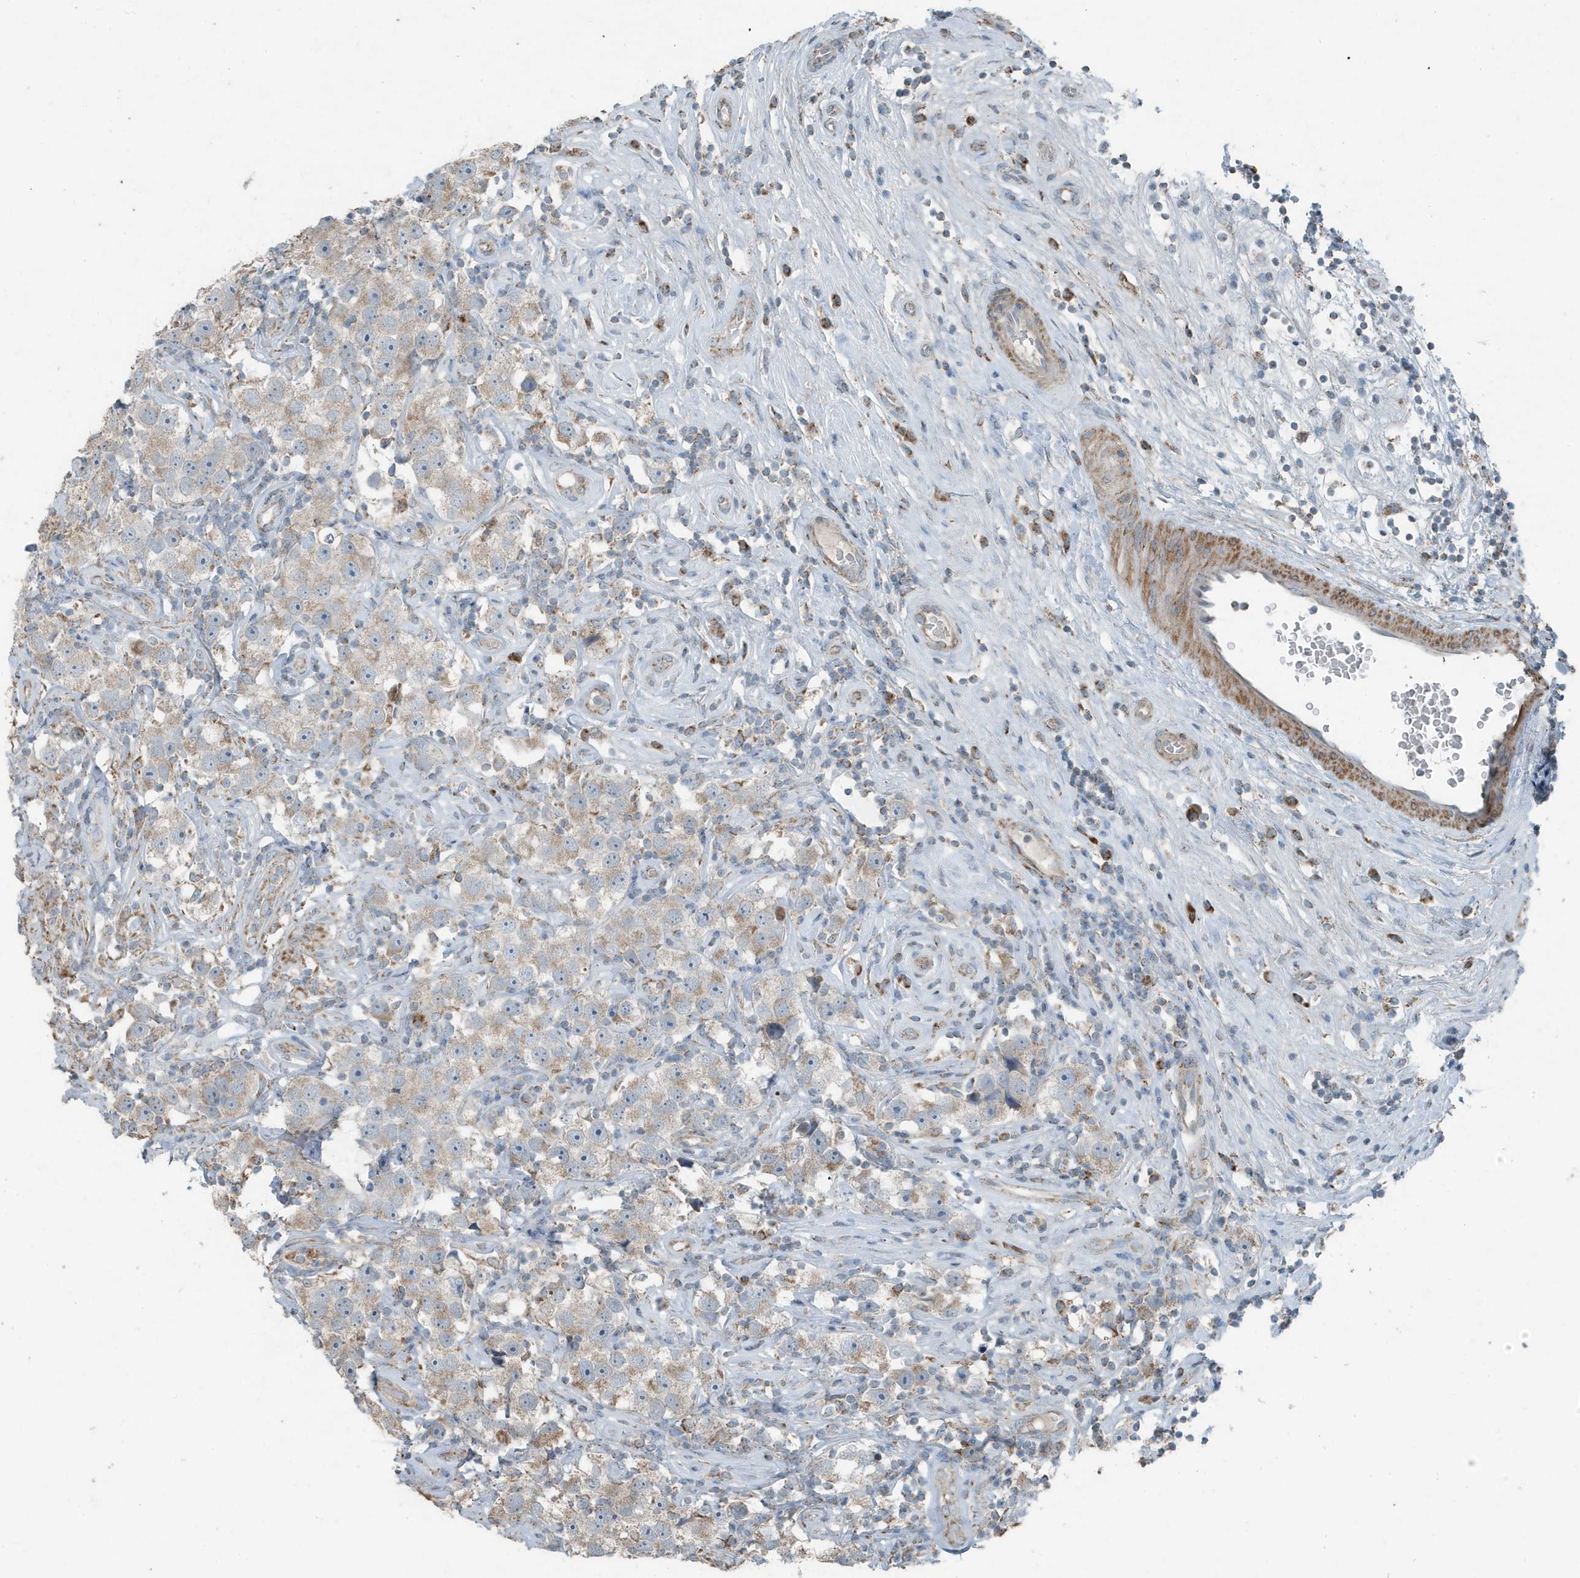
{"staining": {"intensity": "weak", "quantity": "25%-75%", "location": "cytoplasmic/membranous"}, "tissue": "testis cancer", "cell_type": "Tumor cells", "image_type": "cancer", "snomed": [{"axis": "morphology", "description": "Seminoma, NOS"}, {"axis": "topography", "description": "Testis"}], "caption": "This image reveals IHC staining of seminoma (testis), with low weak cytoplasmic/membranous staining in about 25%-75% of tumor cells.", "gene": "MT-CYB", "patient": {"sex": "male", "age": 49}}